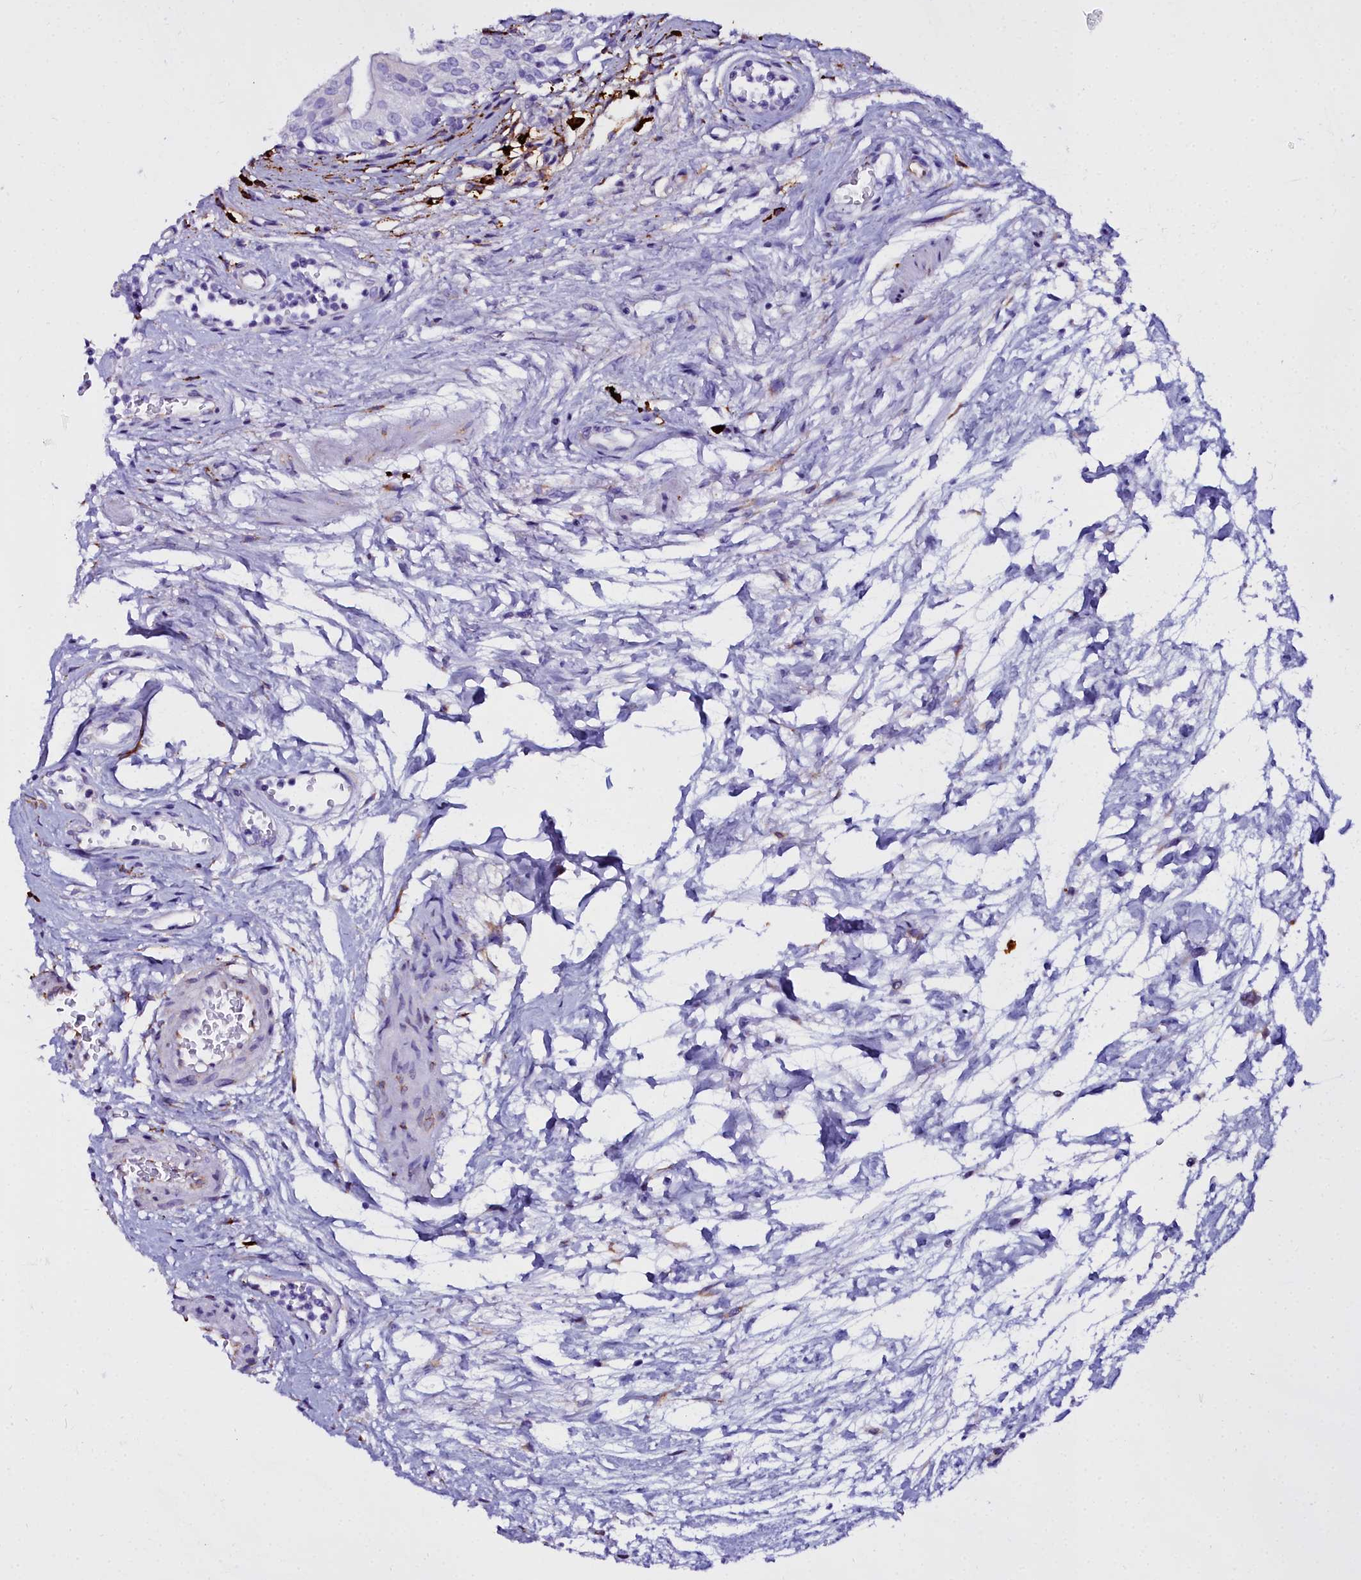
{"staining": {"intensity": "negative", "quantity": "none", "location": "none"}, "tissue": "urinary bladder", "cell_type": "Urothelial cells", "image_type": "normal", "snomed": [{"axis": "morphology", "description": "Normal tissue, NOS"}, {"axis": "morphology", "description": "Inflammation, NOS"}, {"axis": "topography", "description": "Urinary bladder"}], "caption": "There is no significant staining in urothelial cells of urinary bladder. (DAB (3,3'-diaminobenzidine) immunohistochemistry (IHC) visualized using brightfield microscopy, high magnification).", "gene": "TXNDC5", "patient": {"sex": "male", "age": 63}}